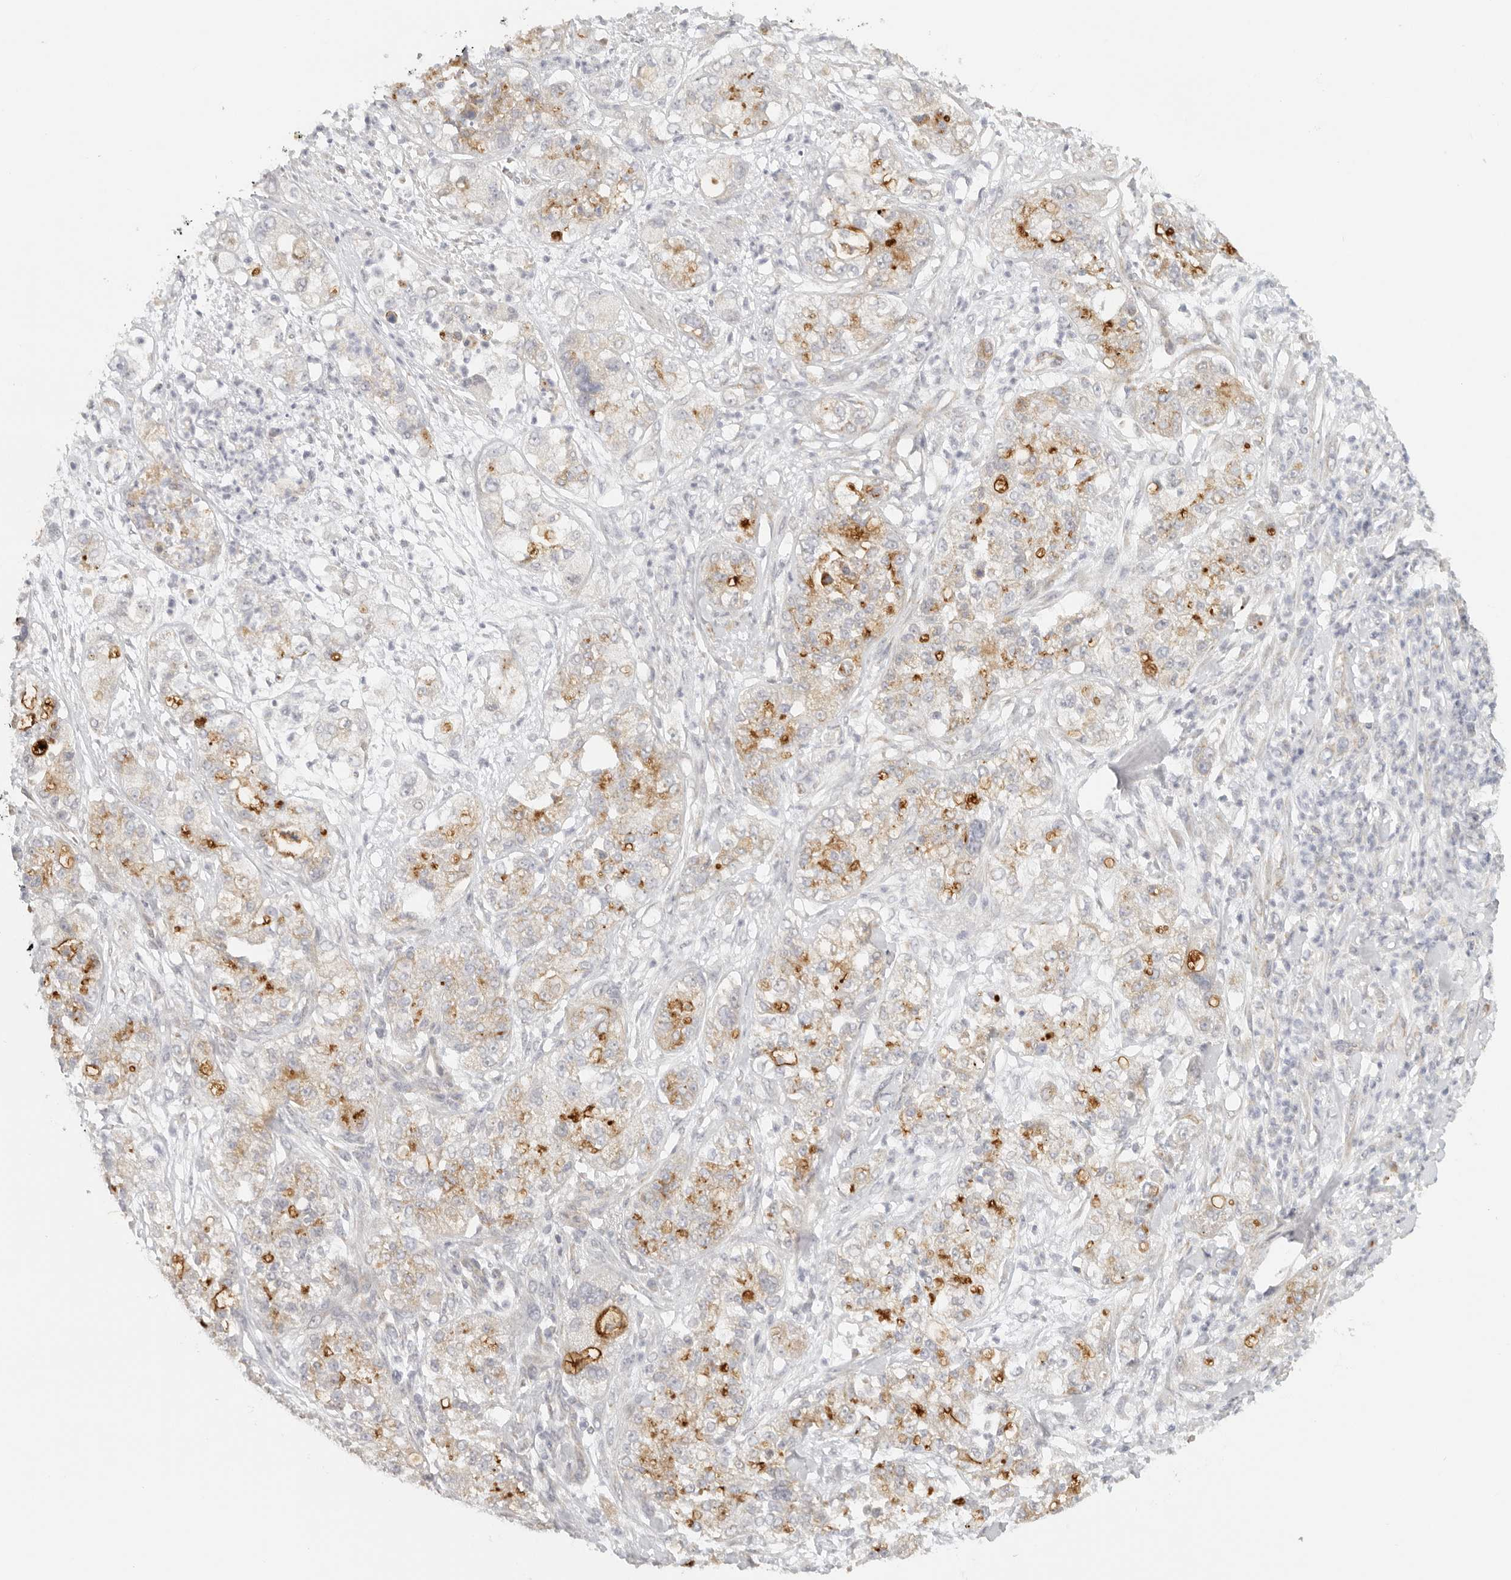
{"staining": {"intensity": "moderate", "quantity": "25%-75%", "location": "cytoplasmic/membranous"}, "tissue": "pancreatic cancer", "cell_type": "Tumor cells", "image_type": "cancer", "snomed": [{"axis": "morphology", "description": "Adenocarcinoma, NOS"}, {"axis": "topography", "description": "Pancreas"}], "caption": "Human adenocarcinoma (pancreatic) stained with a brown dye reveals moderate cytoplasmic/membranous positive expression in approximately 25%-75% of tumor cells.", "gene": "KDF1", "patient": {"sex": "female", "age": 78}}